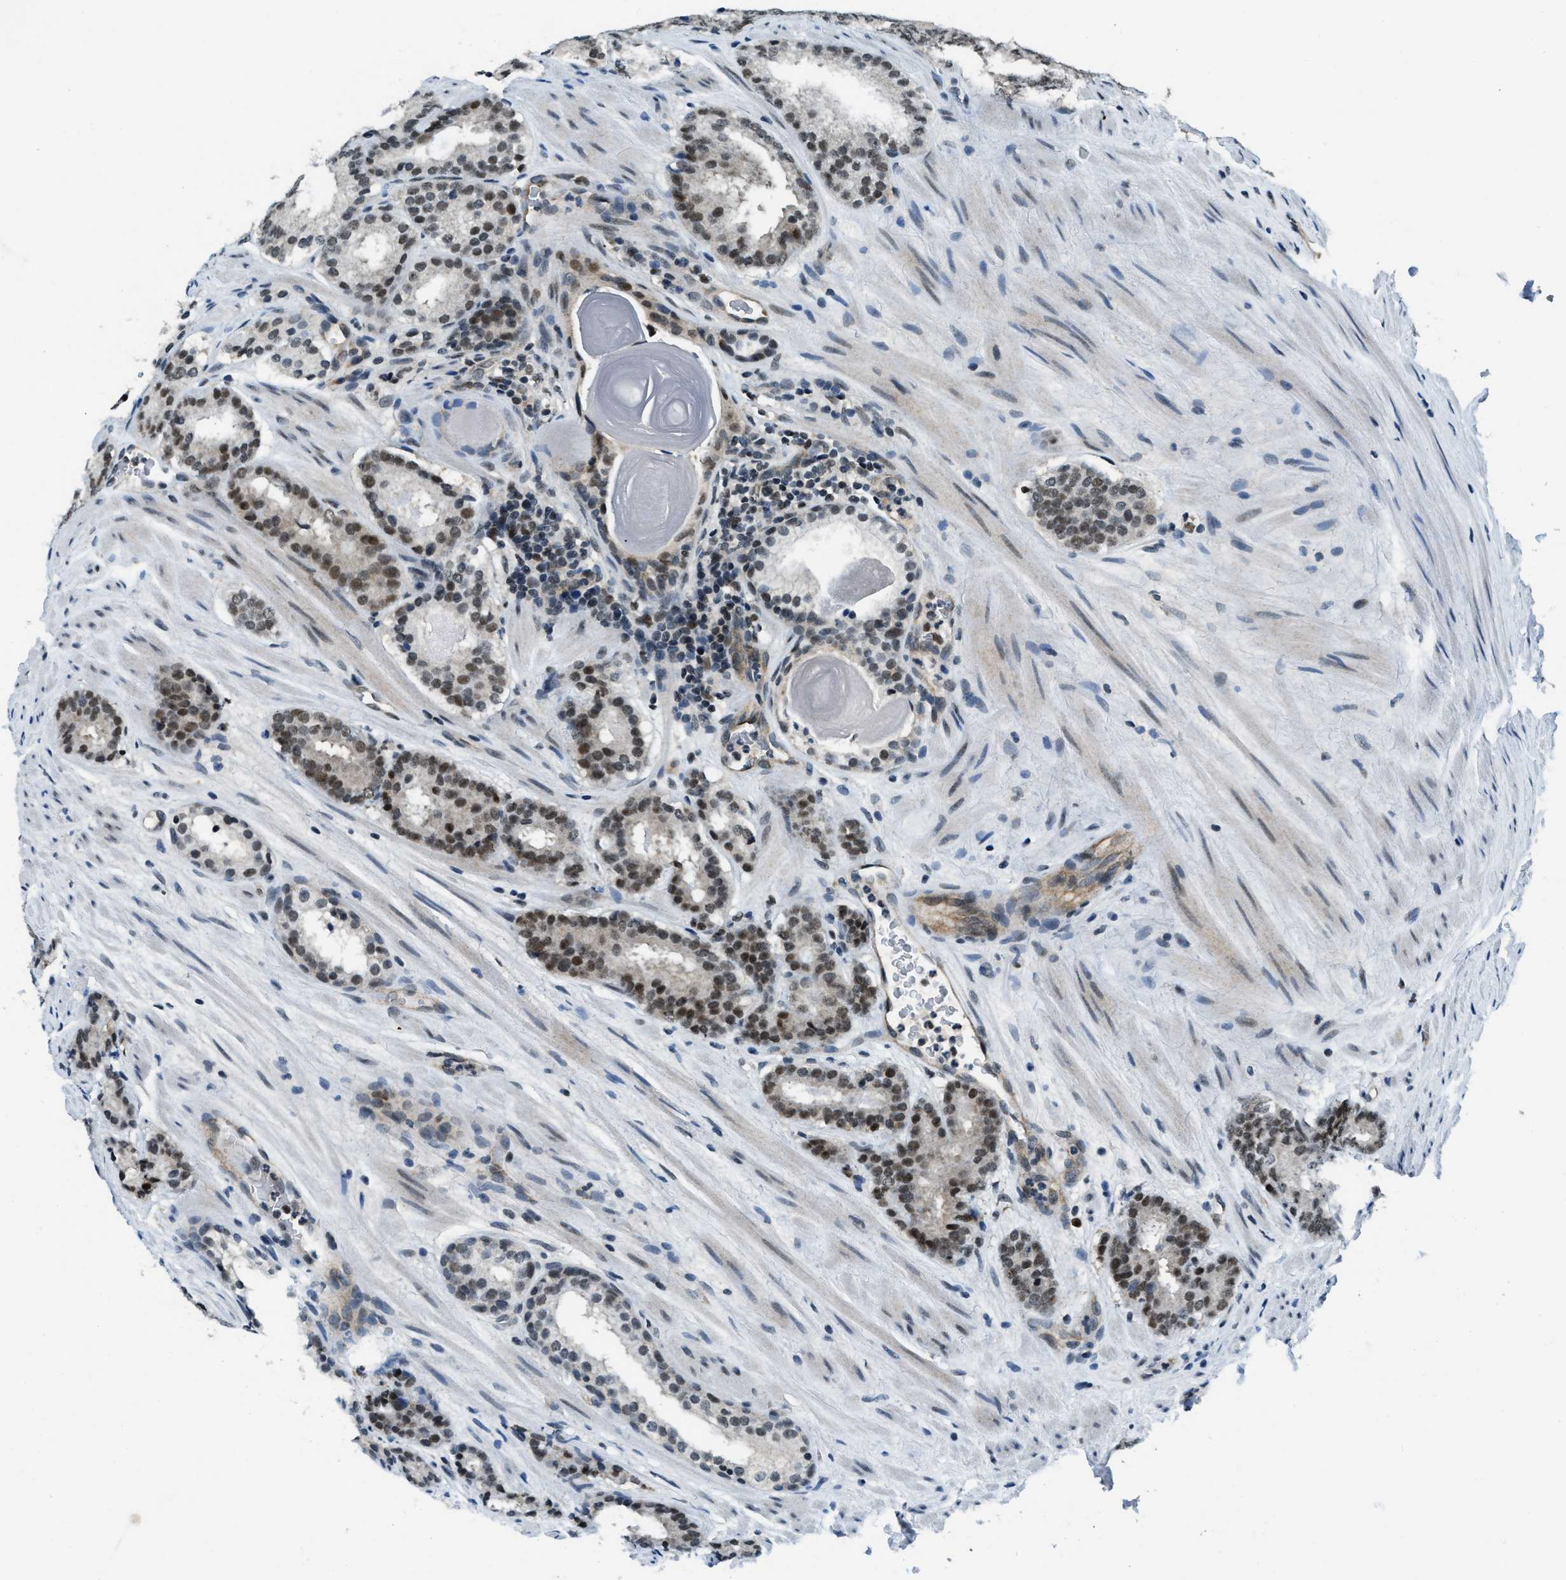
{"staining": {"intensity": "moderate", "quantity": ">75%", "location": "nuclear"}, "tissue": "prostate cancer", "cell_type": "Tumor cells", "image_type": "cancer", "snomed": [{"axis": "morphology", "description": "Adenocarcinoma, Low grade"}, {"axis": "topography", "description": "Prostate"}], "caption": "High-power microscopy captured an immunohistochemistry (IHC) micrograph of prostate cancer (low-grade adenocarcinoma), revealing moderate nuclear expression in approximately >75% of tumor cells.", "gene": "KLF6", "patient": {"sex": "male", "age": 69}}